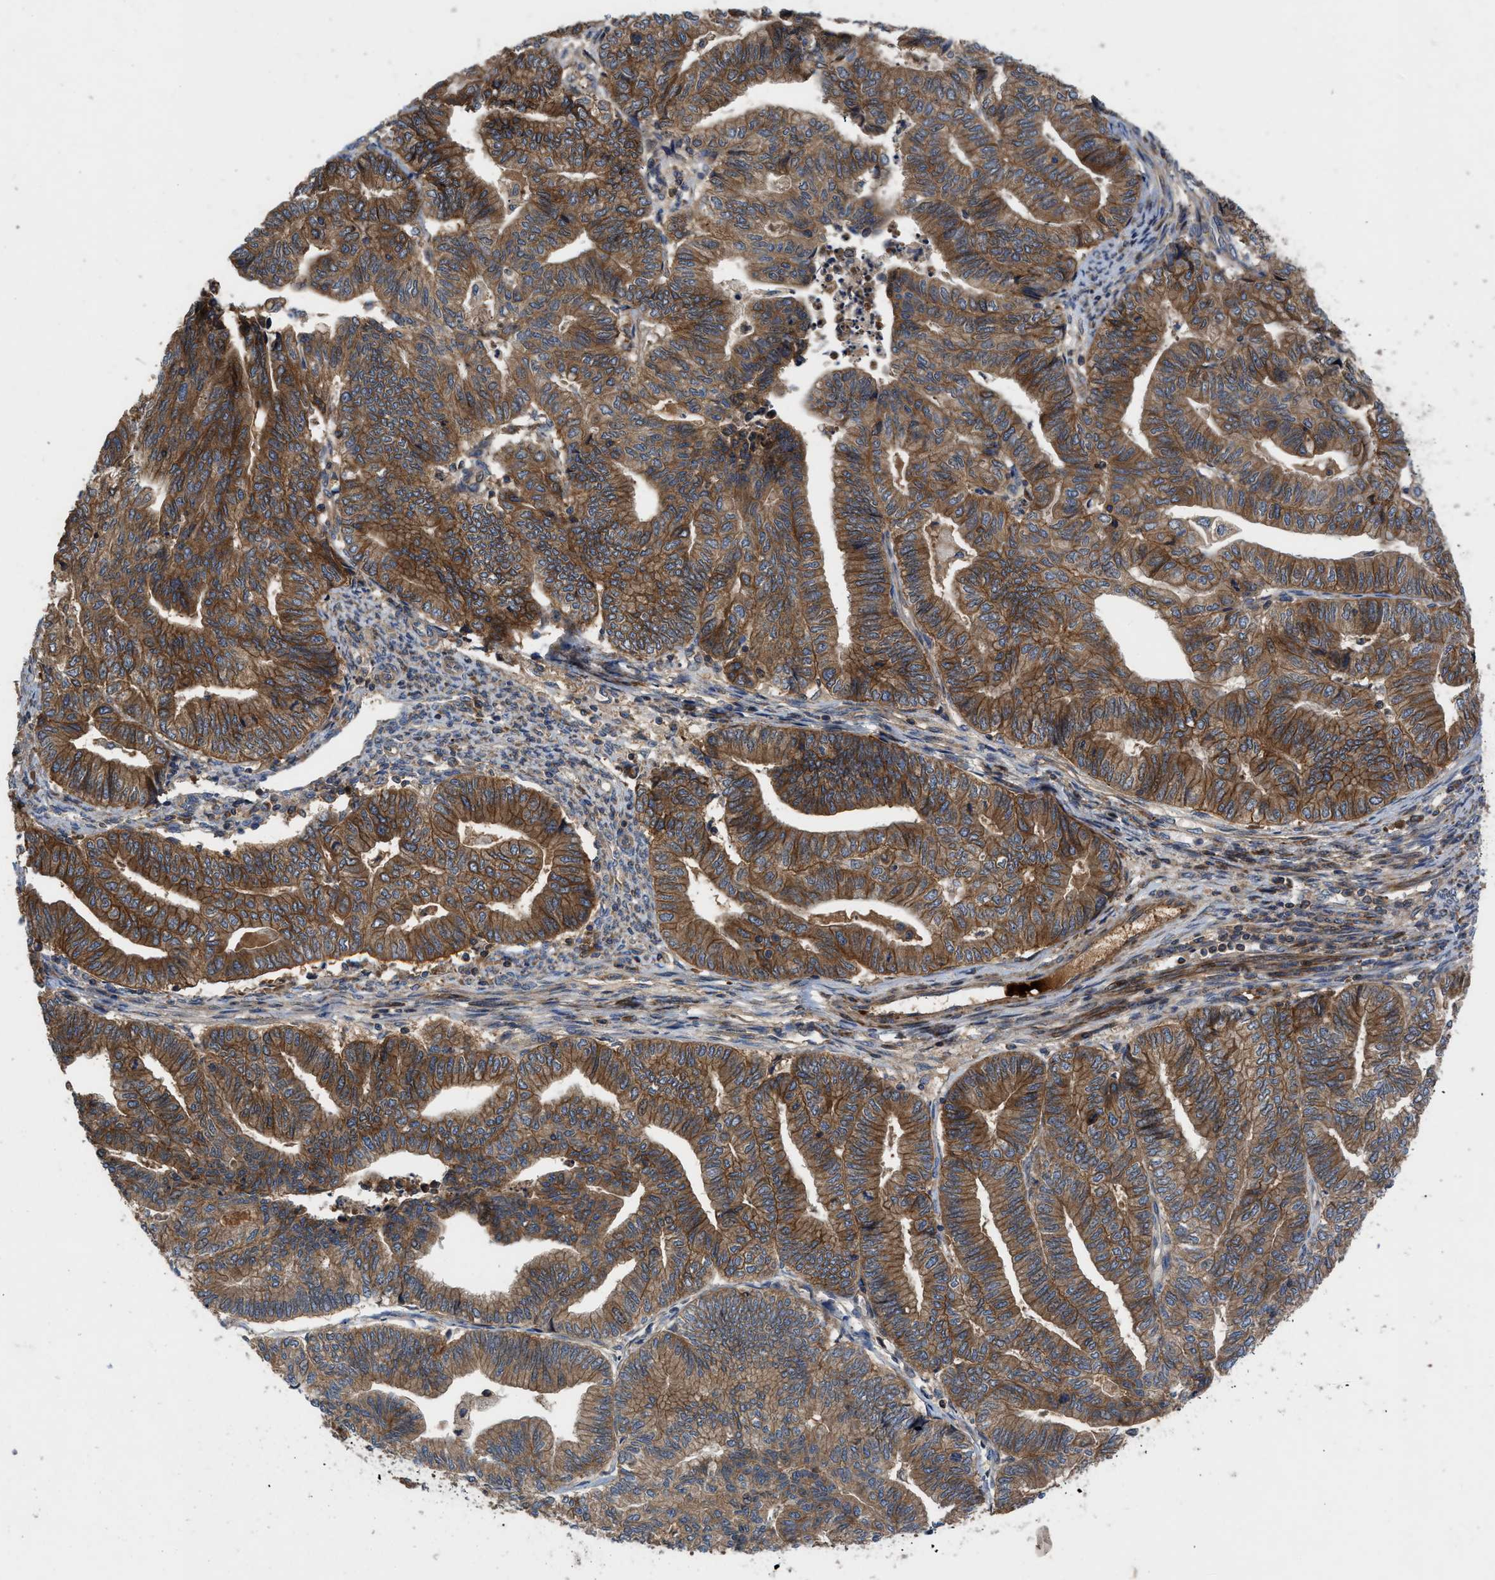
{"staining": {"intensity": "strong", "quantity": ">75%", "location": "cytoplasmic/membranous"}, "tissue": "endometrial cancer", "cell_type": "Tumor cells", "image_type": "cancer", "snomed": [{"axis": "morphology", "description": "Adenocarcinoma, NOS"}, {"axis": "topography", "description": "Endometrium"}], "caption": "This is a micrograph of immunohistochemistry (IHC) staining of endometrial cancer, which shows strong positivity in the cytoplasmic/membranous of tumor cells.", "gene": "CNNM3", "patient": {"sex": "female", "age": 79}}